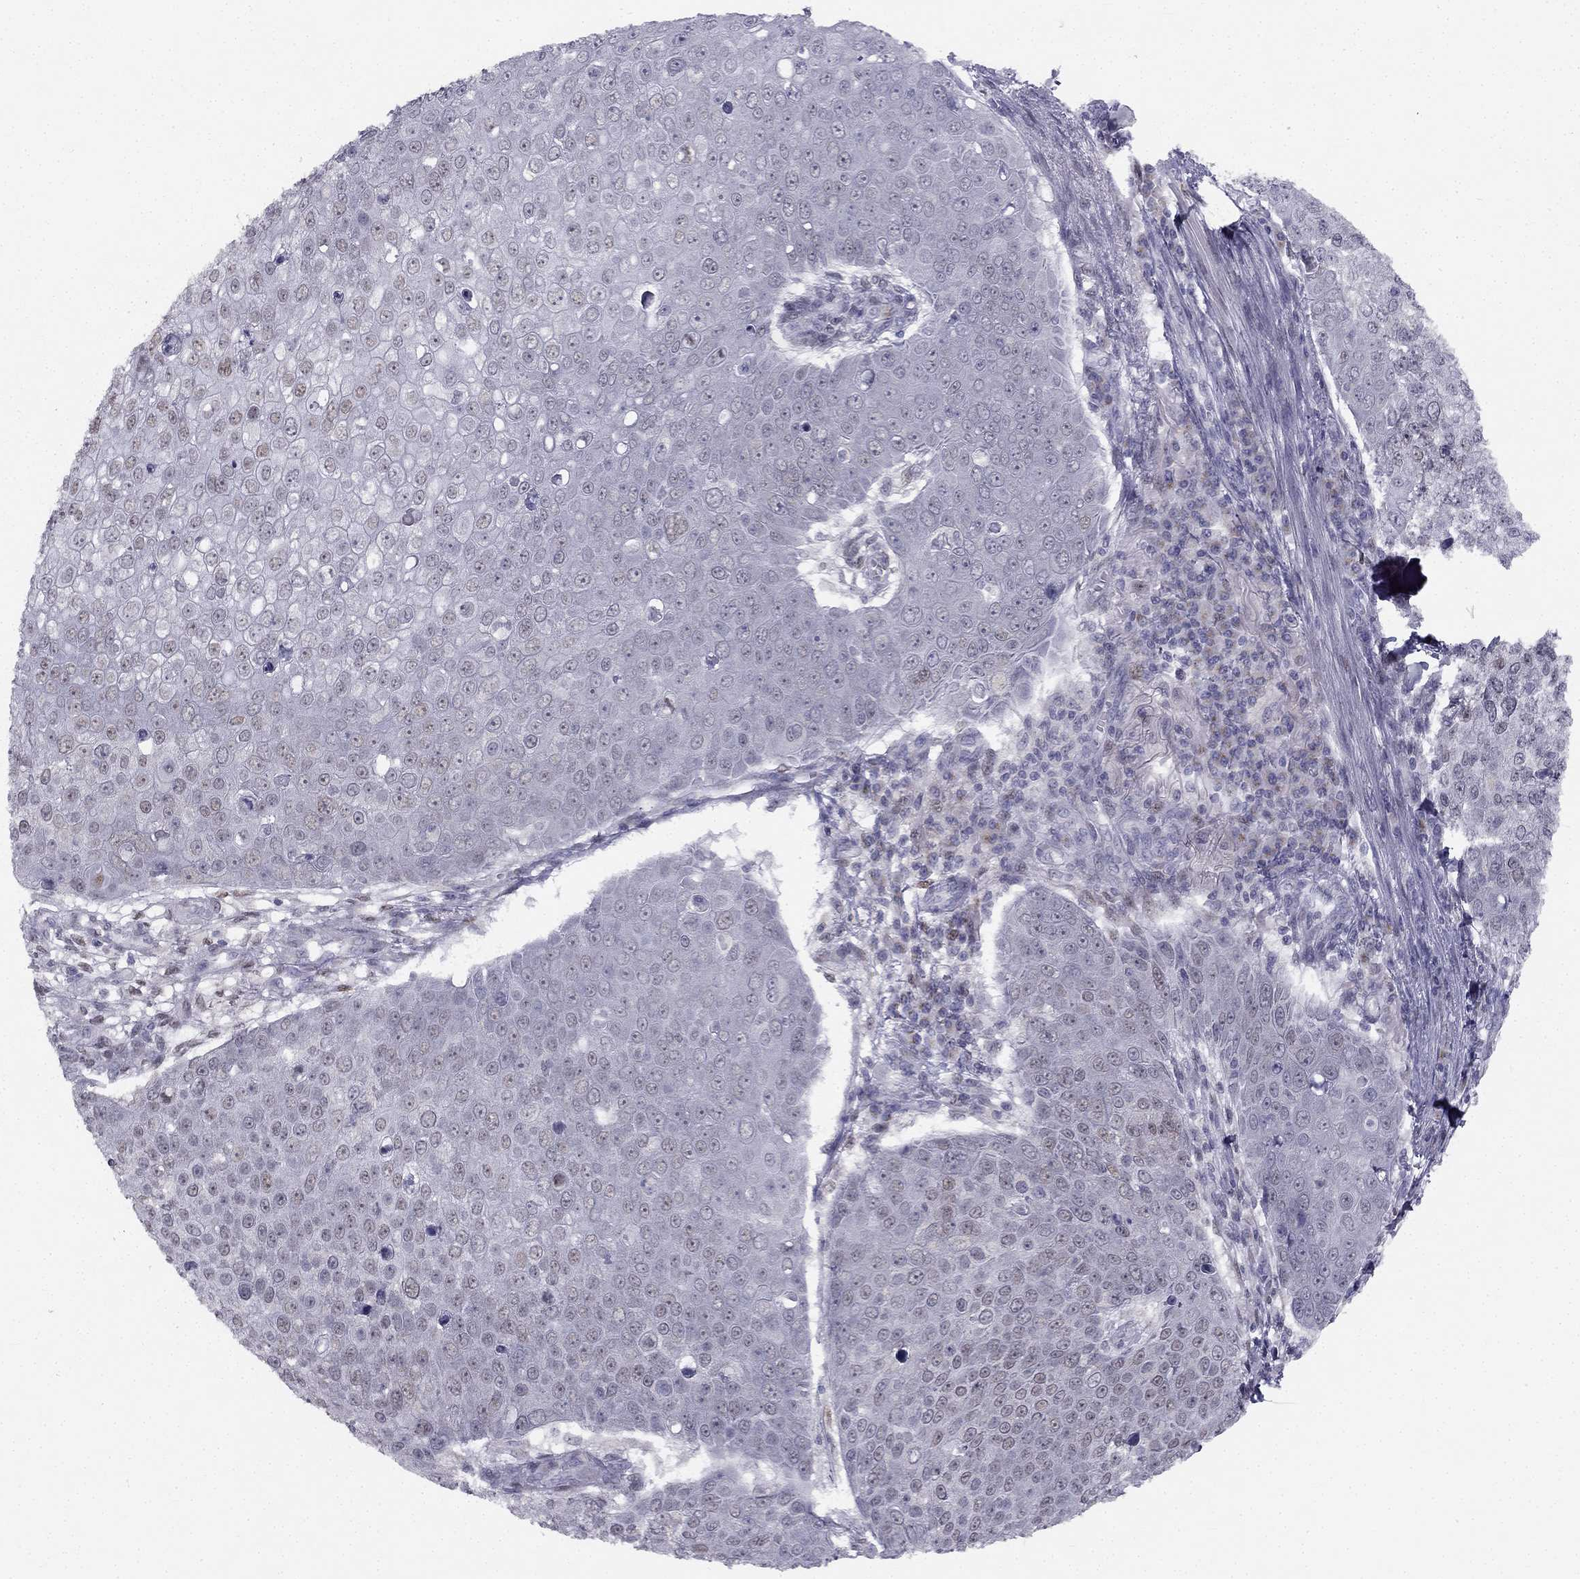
{"staining": {"intensity": "weak", "quantity": "25%-75%", "location": "nuclear"}, "tissue": "skin cancer", "cell_type": "Tumor cells", "image_type": "cancer", "snomed": [{"axis": "morphology", "description": "Squamous cell carcinoma, NOS"}, {"axis": "topography", "description": "Skin"}], "caption": "Protein expression analysis of human skin squamous cell carcinoma reveals weak nuclear expression in approximately 25%-75% of tumor cells.", "gene": "TRPS1", "patient": {"sex": "male", "age": 71}}